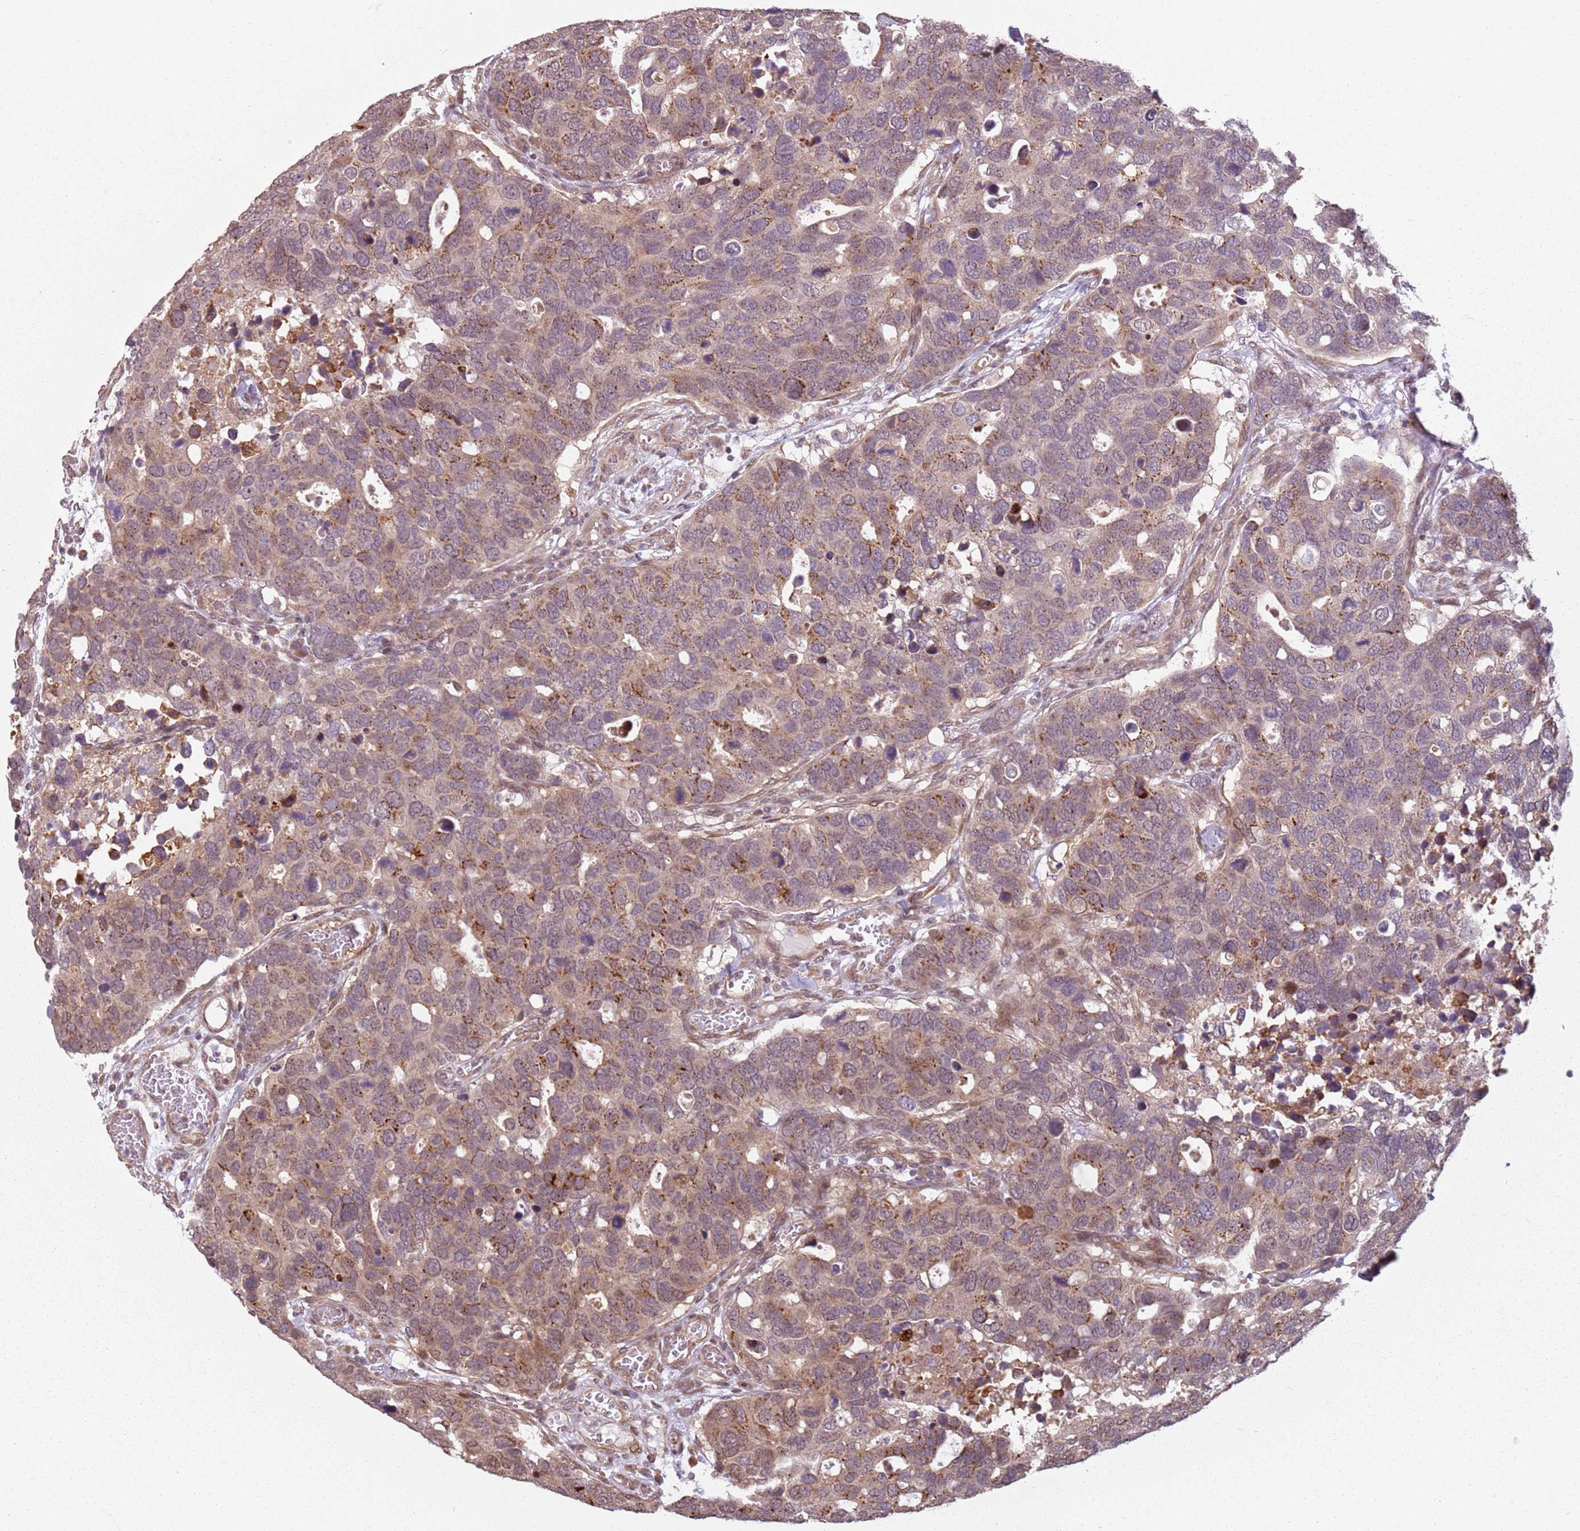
{"staining": {"intensity": "moderate", "quantity": ">75%", "location": "cytoplasmic/membranous"}, "tissue": "breast cancer", "cell_type": "Tumor cells", "image_type": "cancer", "snomed": [{"axis": "morphology", "description": "Duct carcinoma"}, {"axis": "topography", "description": "Breast"}], "caption": "Protein expression analysis of breast cancer demonstrates moderate cytoplasmic/membranous staining in approximately >75% of tumor cells. The staining is performed using DAB (3,3'-diaminobenzidine) brown chromogen to label protein expression. The nuclei are counter-stained blue using hematoxylin.", "gene": "CHURC1", "patient": {"sex": "female", "age": 83}}